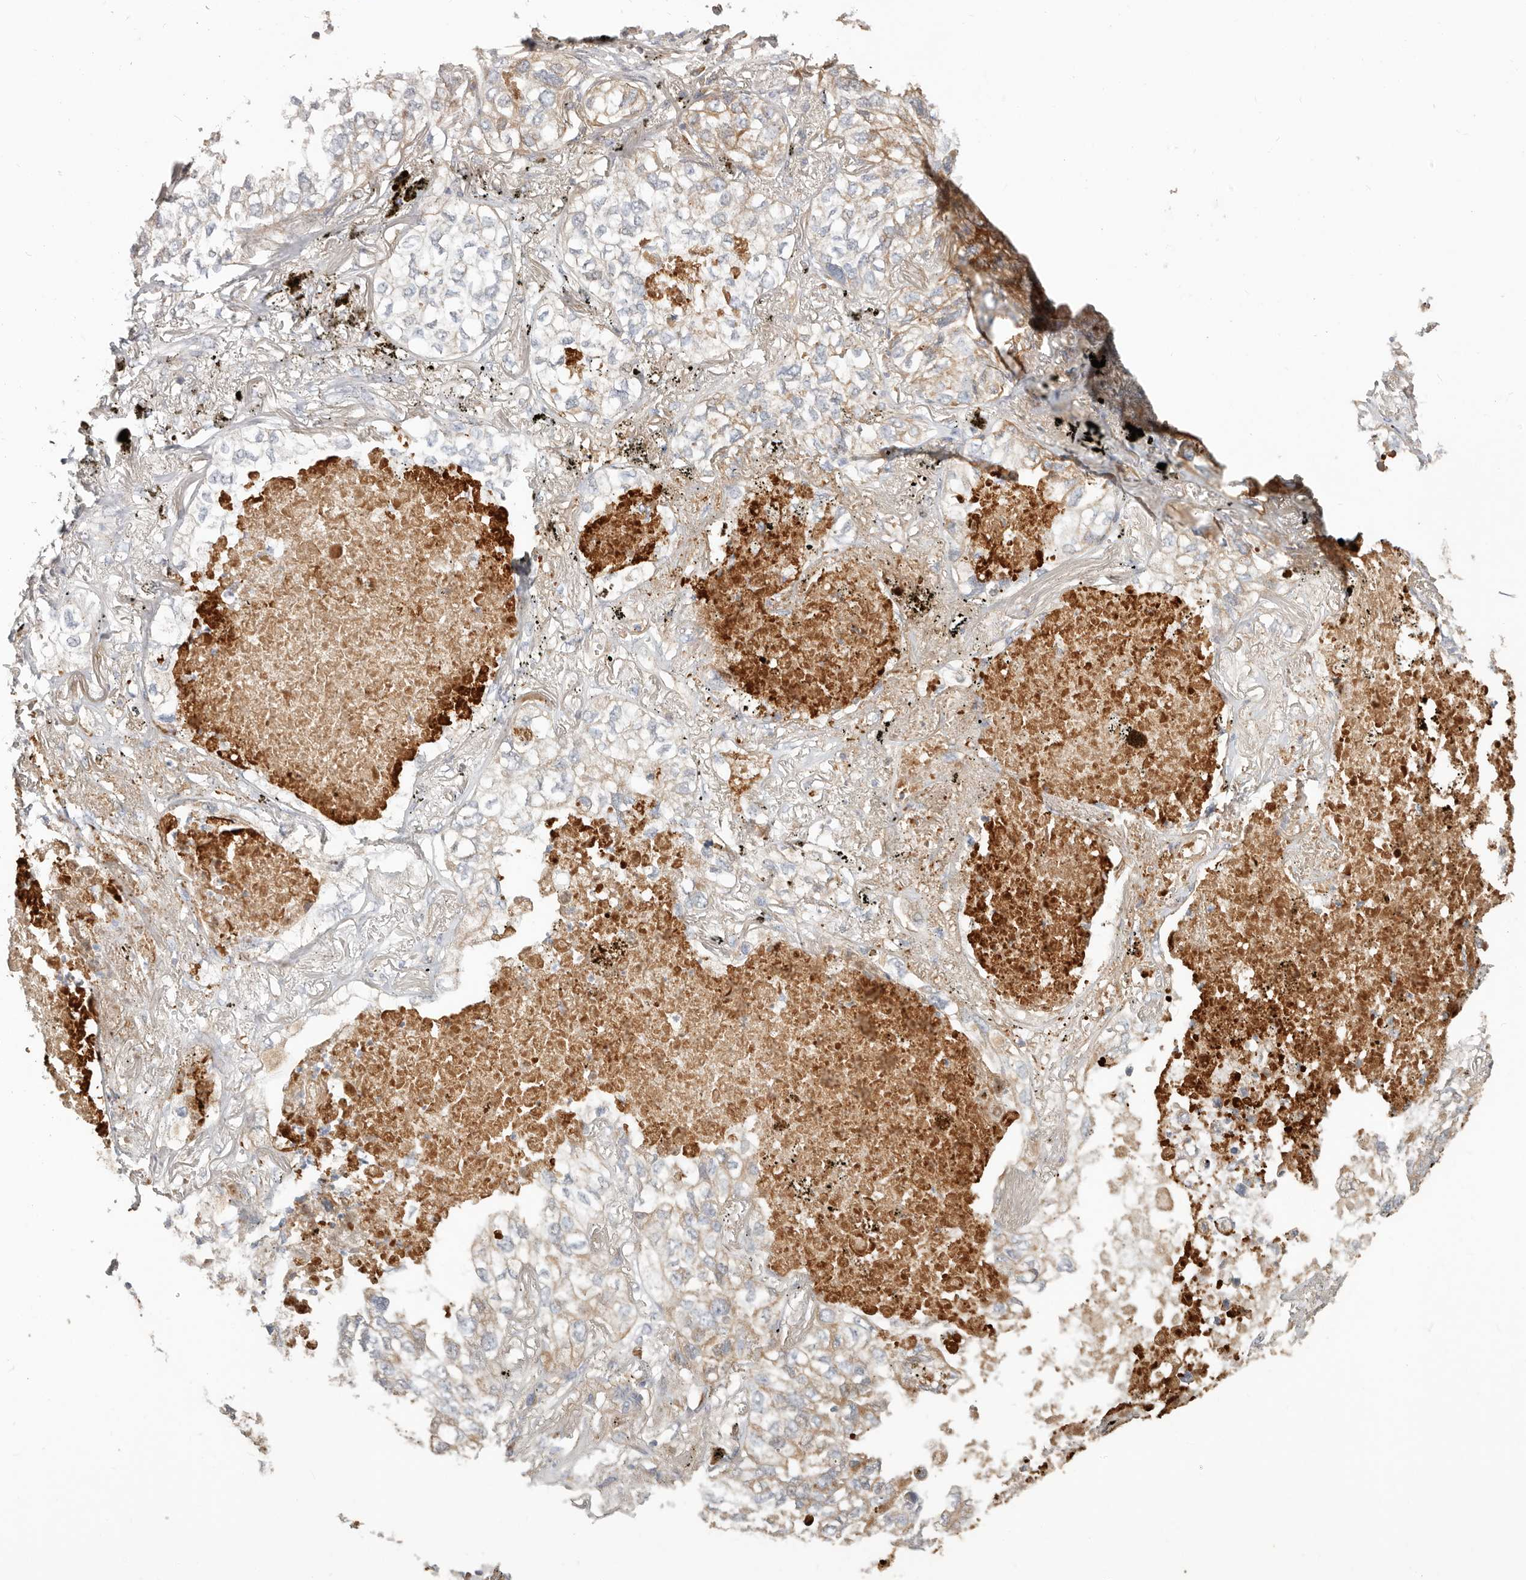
{"staining": {"intensity": "weak", "quantity": "25%-75%", "location": "cytoplasmic/membranous"}, "tissue": "lung cancer", "cell_type": "Tumor cells", "image_type": "cancer", "snomed": [{"axis": "morphology", "description": "Adenocarcinoma, NOS"}, {"axis": "topography", "description": "Lung"}], "caption": "Lung adenocarcinoma stained with DAB (3,3'-diaminobenzidine) IHC reveals low levels of weak cytoplasmic/membranous staining in about 25%-75% of tumor cells. Using DAB (brown) and hematoxylin (blue) stains, captured at high magnification using brightfield microscopy.", "gene": "MTFR2", "patient": {"sex": "male", "age": 65}}